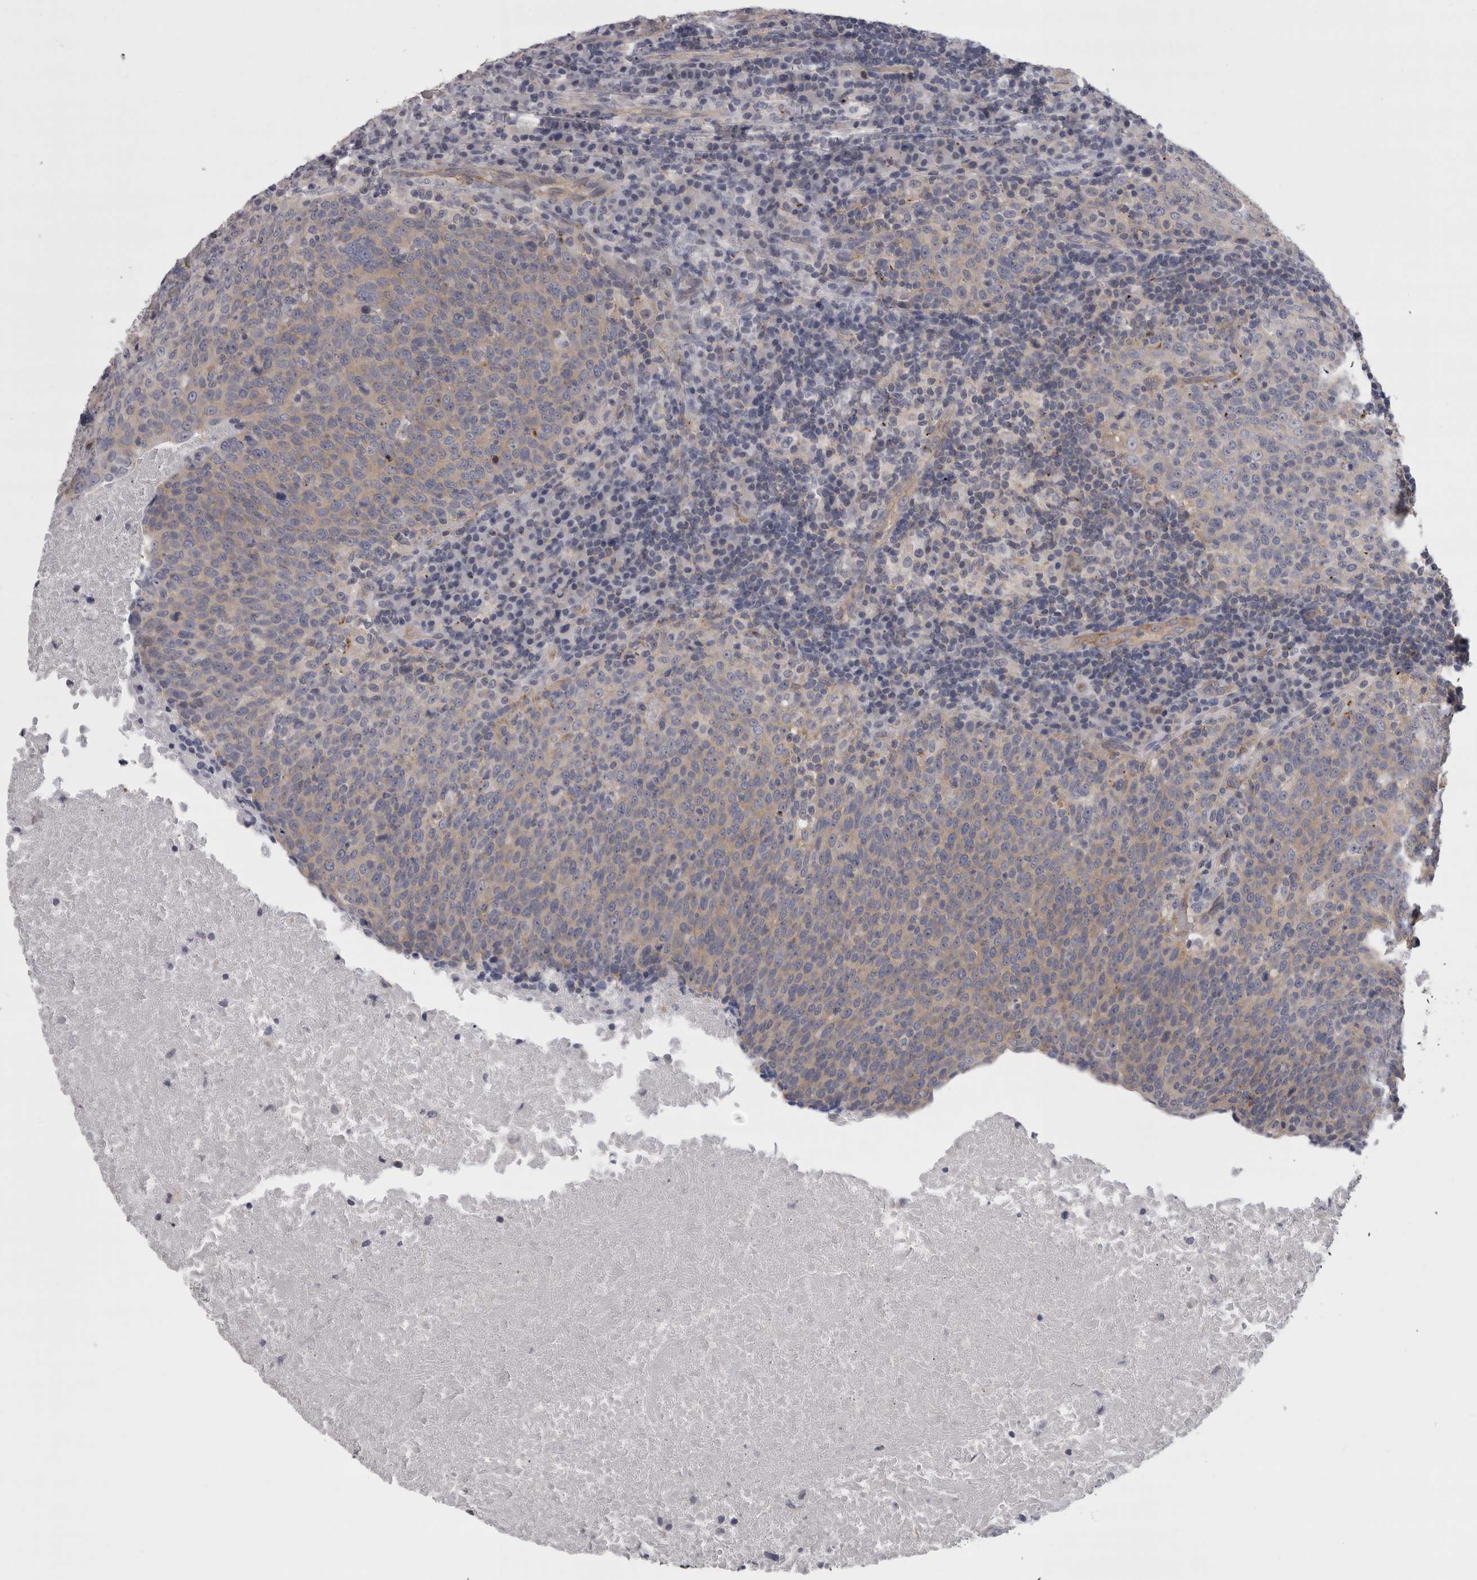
{"staining": {"intensity": "weak", "quantity": "25%-75%", "location": "cytoplasmic/membranous"}, "tissue": "head and neck cancer", "cell_type": "Tumor cells", "image_type": "cancer", "snomed": [{"axis": "morphology", "description": "Squamous cell carcinoma, NOS"}, {"axis": "morphology", "description": "Squamous cell carcinoma, metastatic, NOS"}, {"axis": "topography", "description": "Lymph node"}, {"axis": "topography", "description": "Head-Neck"}], "caption": "Immunohistochemical staining of head and neck metastatic squamous cell carcinoma shows low levels of weak cytoplasmic/membranous protein positivity in approximately 25%-75% of tumor cells. (DAB (3,3'-diaminobenzidine) IHC, brown staining for protein, blue staining for nuclei).", "gene": "LYZL6", "patient": {"sex": "male", "age": 62}}